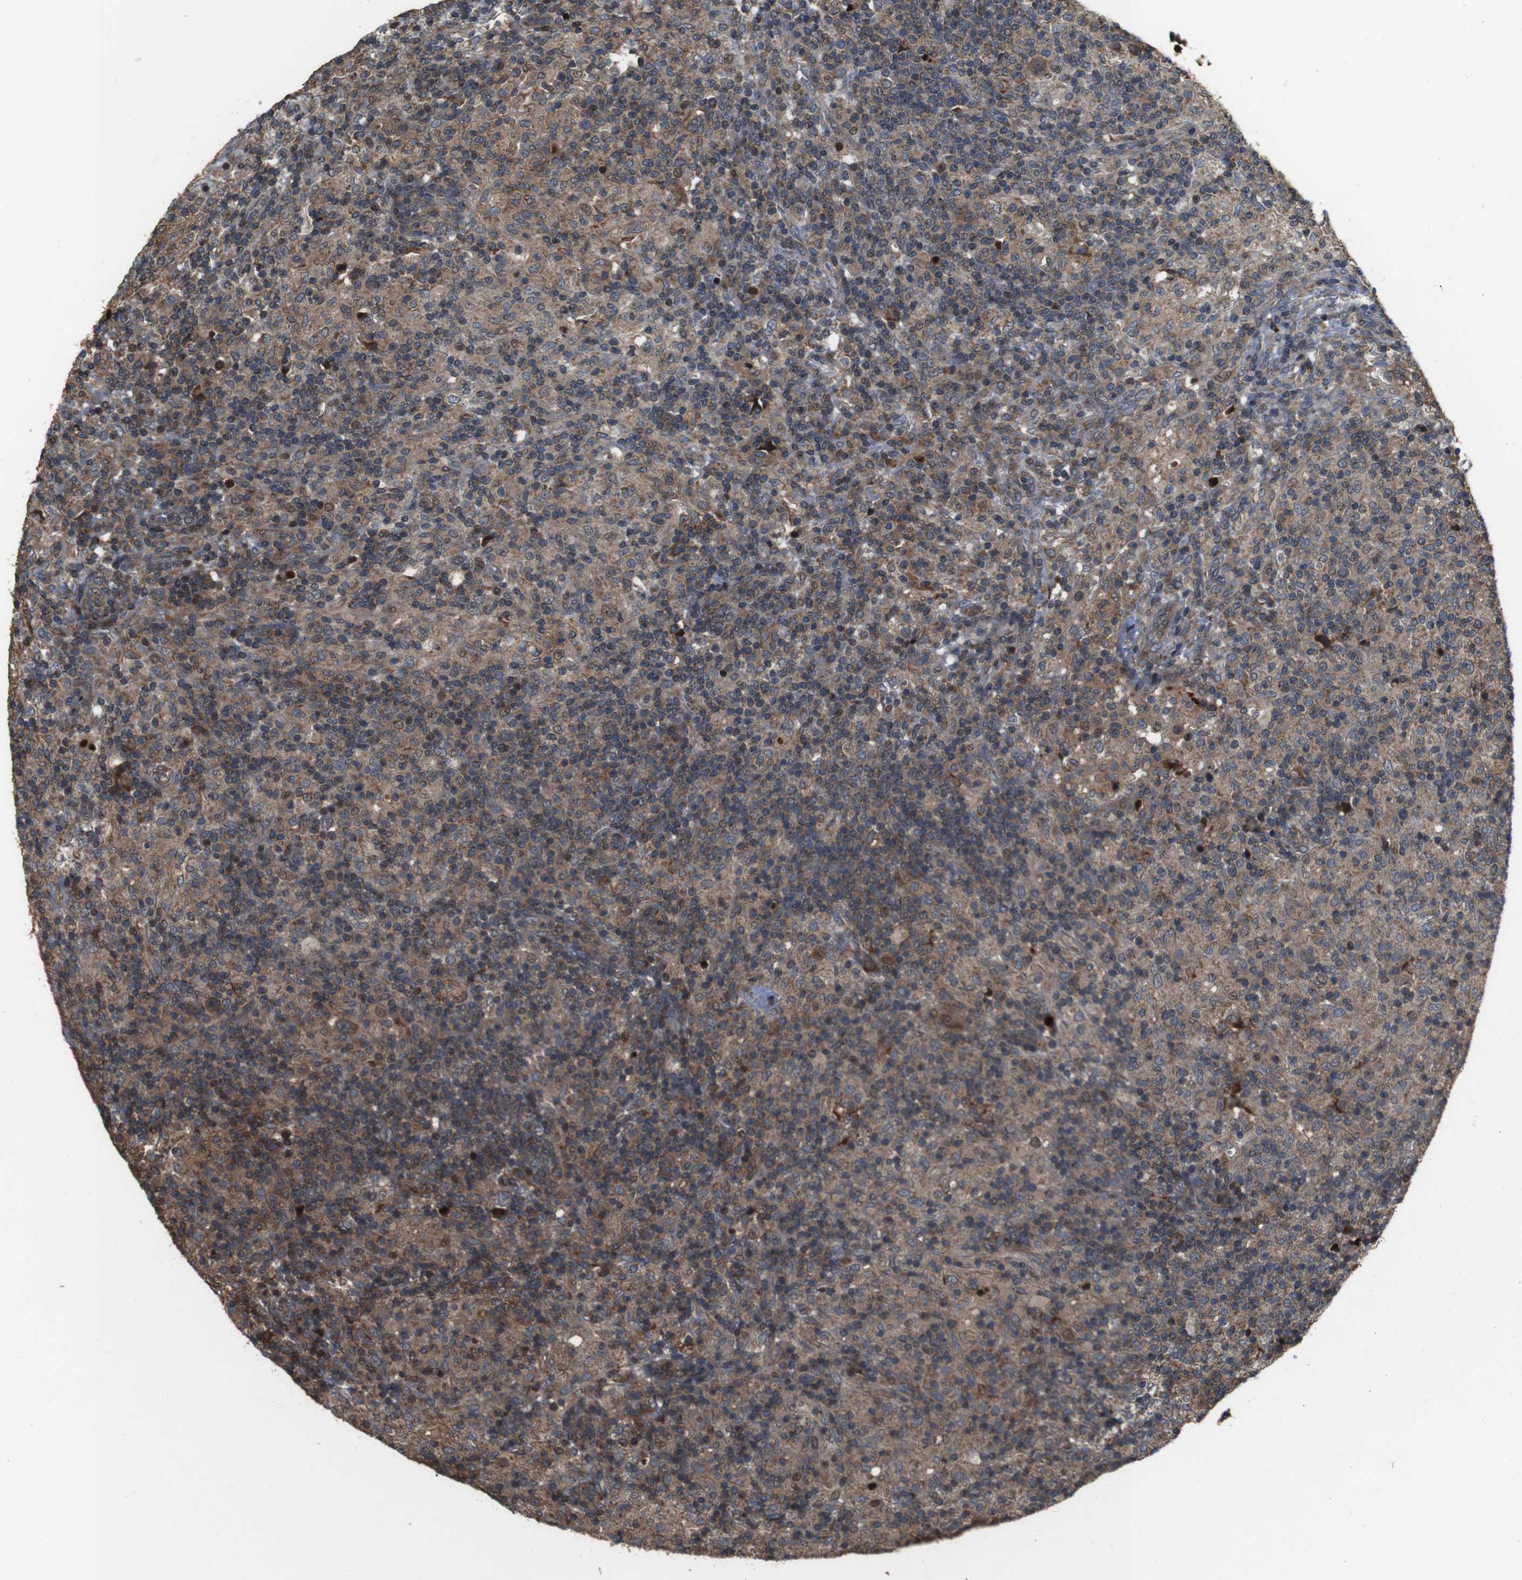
{"staining": {"intensity": "moderate", "quantity": ">75%", "location": "cytoplasmic/membranous"}, "tissue": "lymphoma", "cell_type": "Tumor cells", "image_type": "cancer", "snomed": [{"axis": "morphology", "description": "Hodgkin's disease, NOS"}, {"axis": "topography", "description": "Lymph node"}], "caption": "A high-resolution histopathology image shows IHC staining of Hodgkin's disease, which displays moderate cytoplasmic/membranous expression in about >75% of tumor cells. (IHC, brightfield microscopy, high magnification).", "gene": "SNN", "patient": {"sex": "male", "age": 70}}